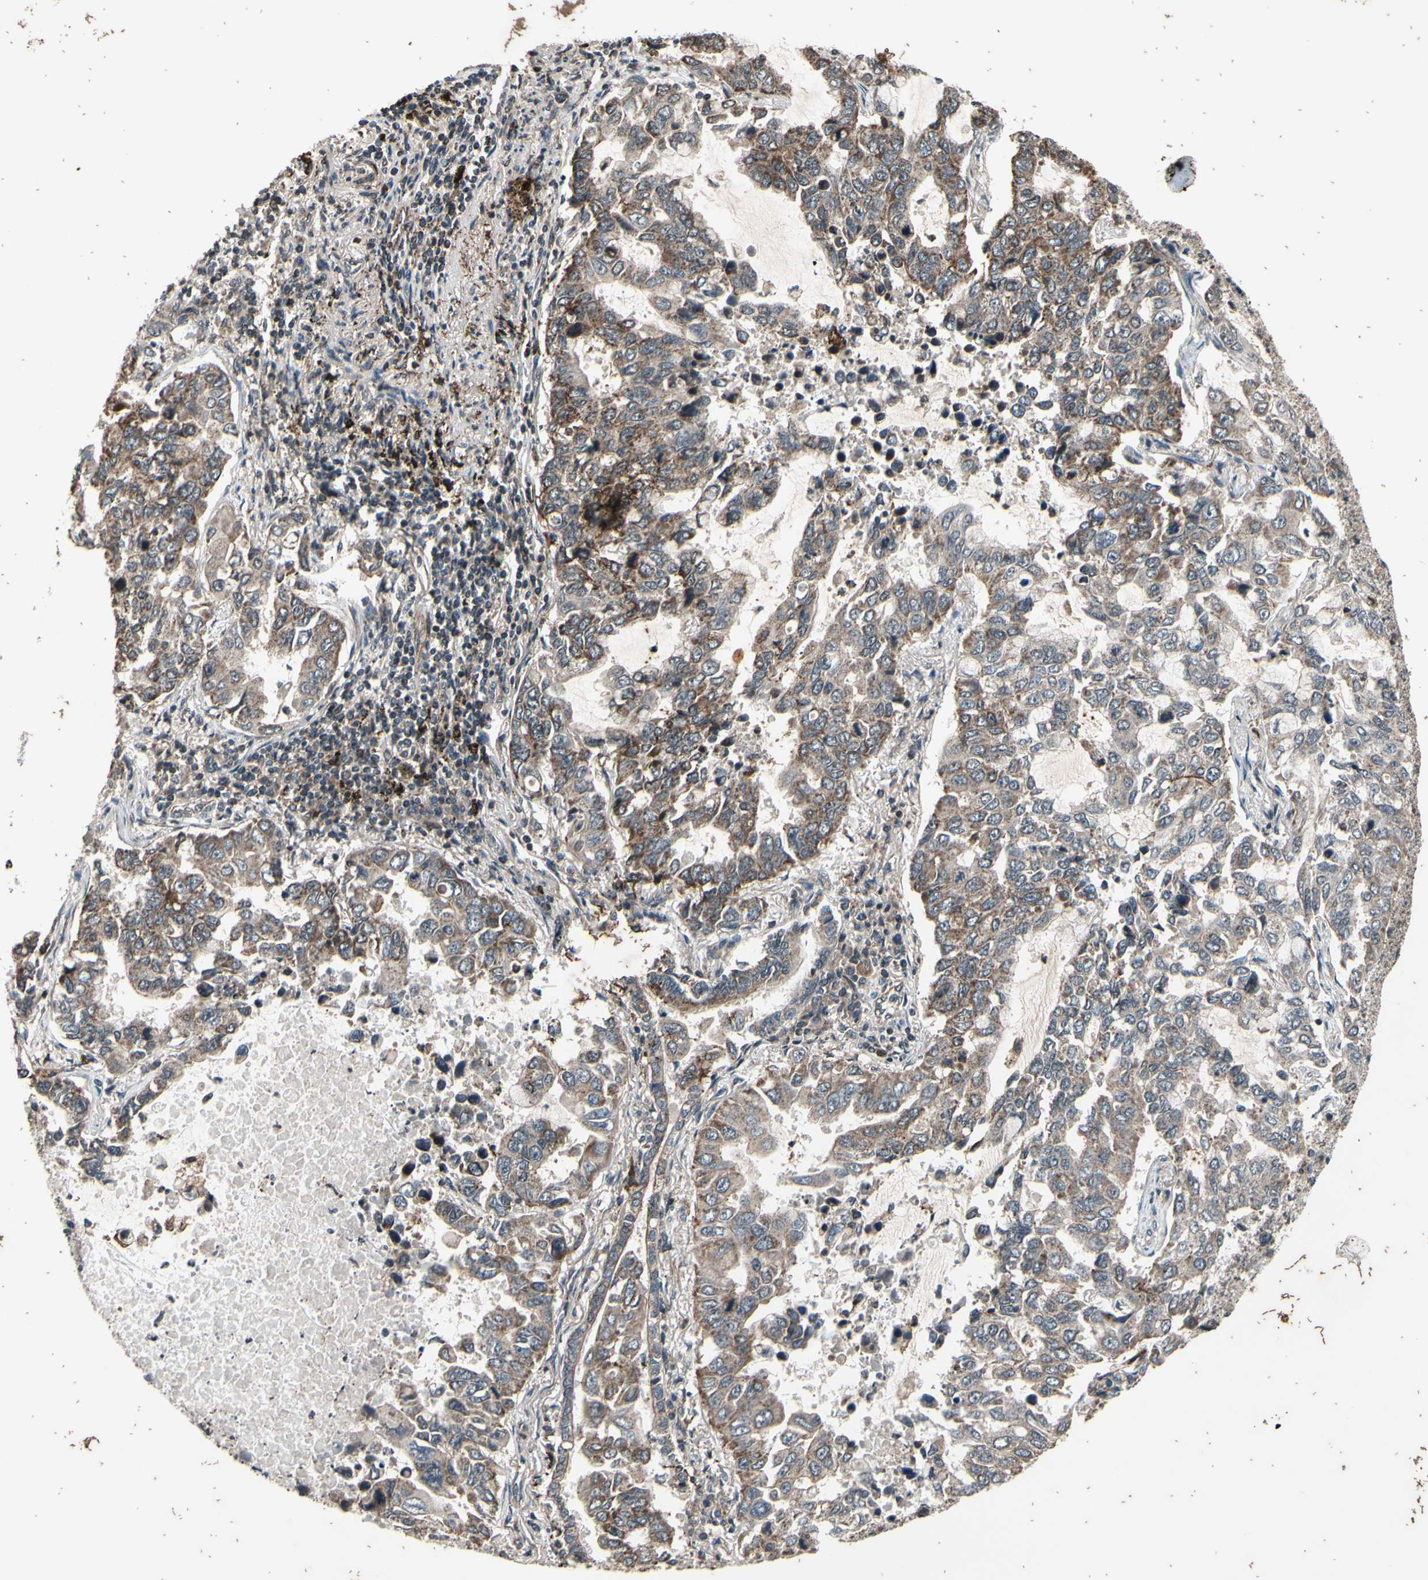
{"staining": {"intensity": "weak", "quantity": ">75%", "location": "cytoplasmic/membranous"}, "tissue": "lung cancer", "cell_type": "Tumor cells", "image_type": "cancer", "snomed": [{"axis": "morphology", "description": "Adenocarcinoma, NOS"}, {"axis": "topography", "description": "Lung"}], "caption": "Immunohistochemical staining of lung adenocarcinoma reveals low levels of weak cytoplasmic/membranous expression in about >75% of tumor cells.", "gene": "MBTPS2", "patient": {"sex": "male", "age": 64}}